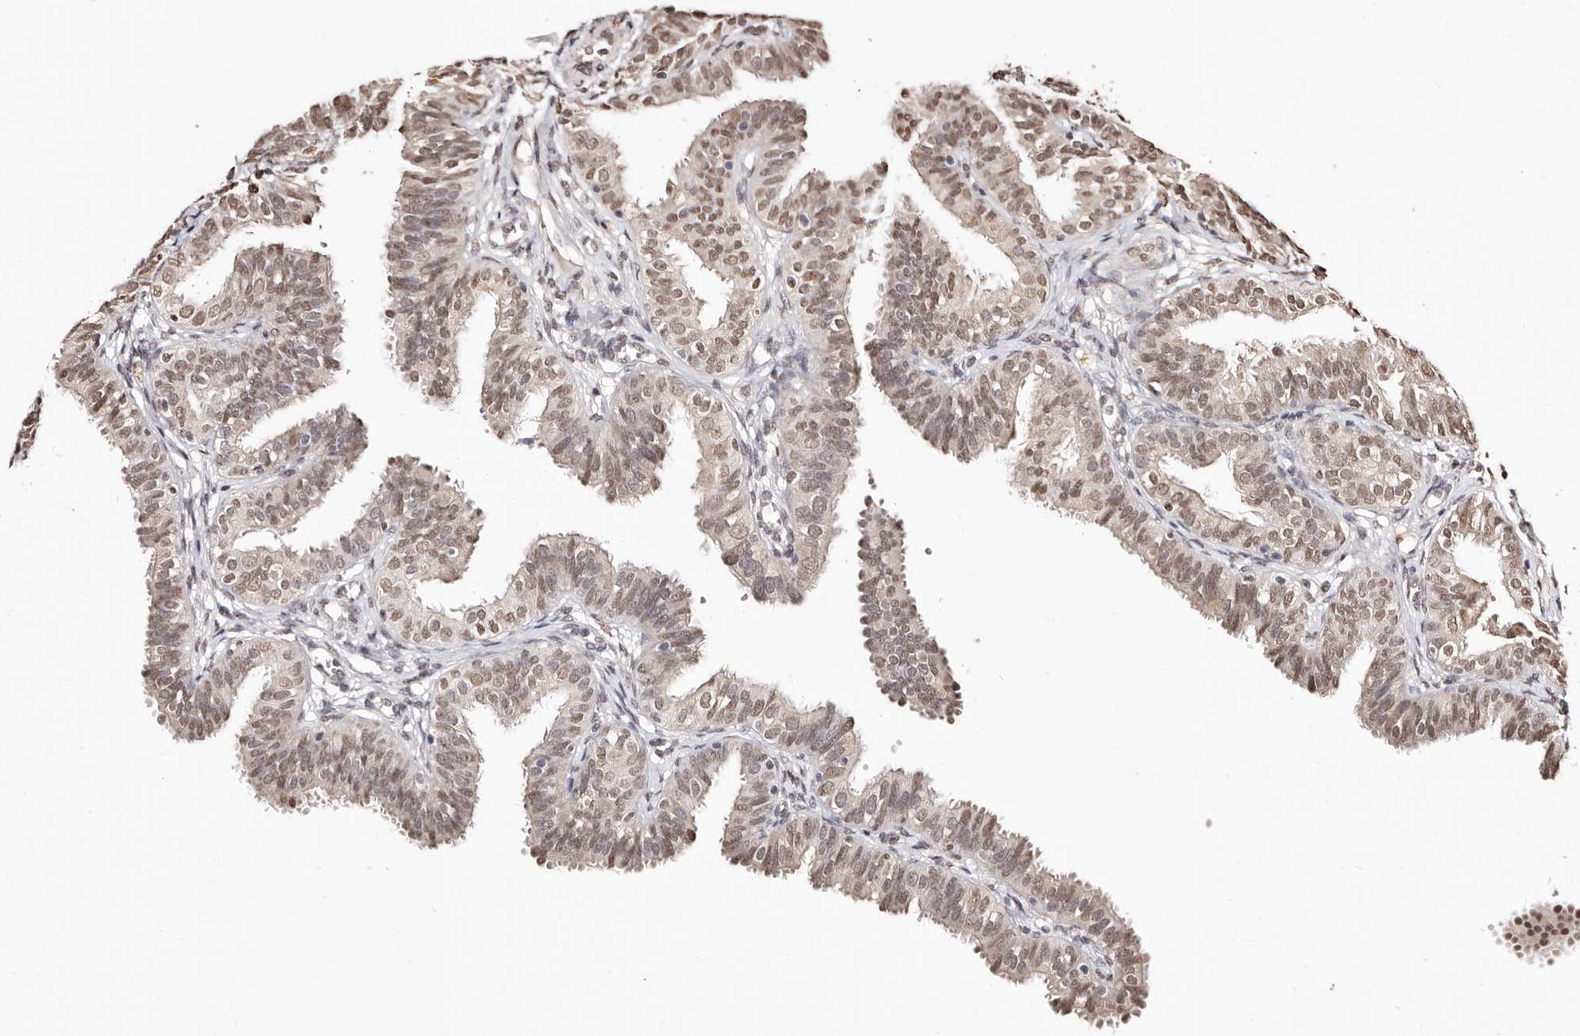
{"staining": {"intensity": "weak", "quantity": ">75%", "location": "nuclear"}, "tissue": "fallopian tube", "cell_type": "Glandular cells", "image_type": "normal", "snomed": [{"axis": "morphology", "description": "Normal tissue, NOS"}, {"axis": "topography", "description": "Fallopian tube"}], "caption": "This image demonstrates benign fallopian tube stained with immunohistochemistry (IHC) to label a protein in brown. The nuclear of glandular cells show weak positivity for the protein. Nuclei are counter-stained blue.", "gene": "BICRAL", "patient": {"sex": "female", "age": 35}}